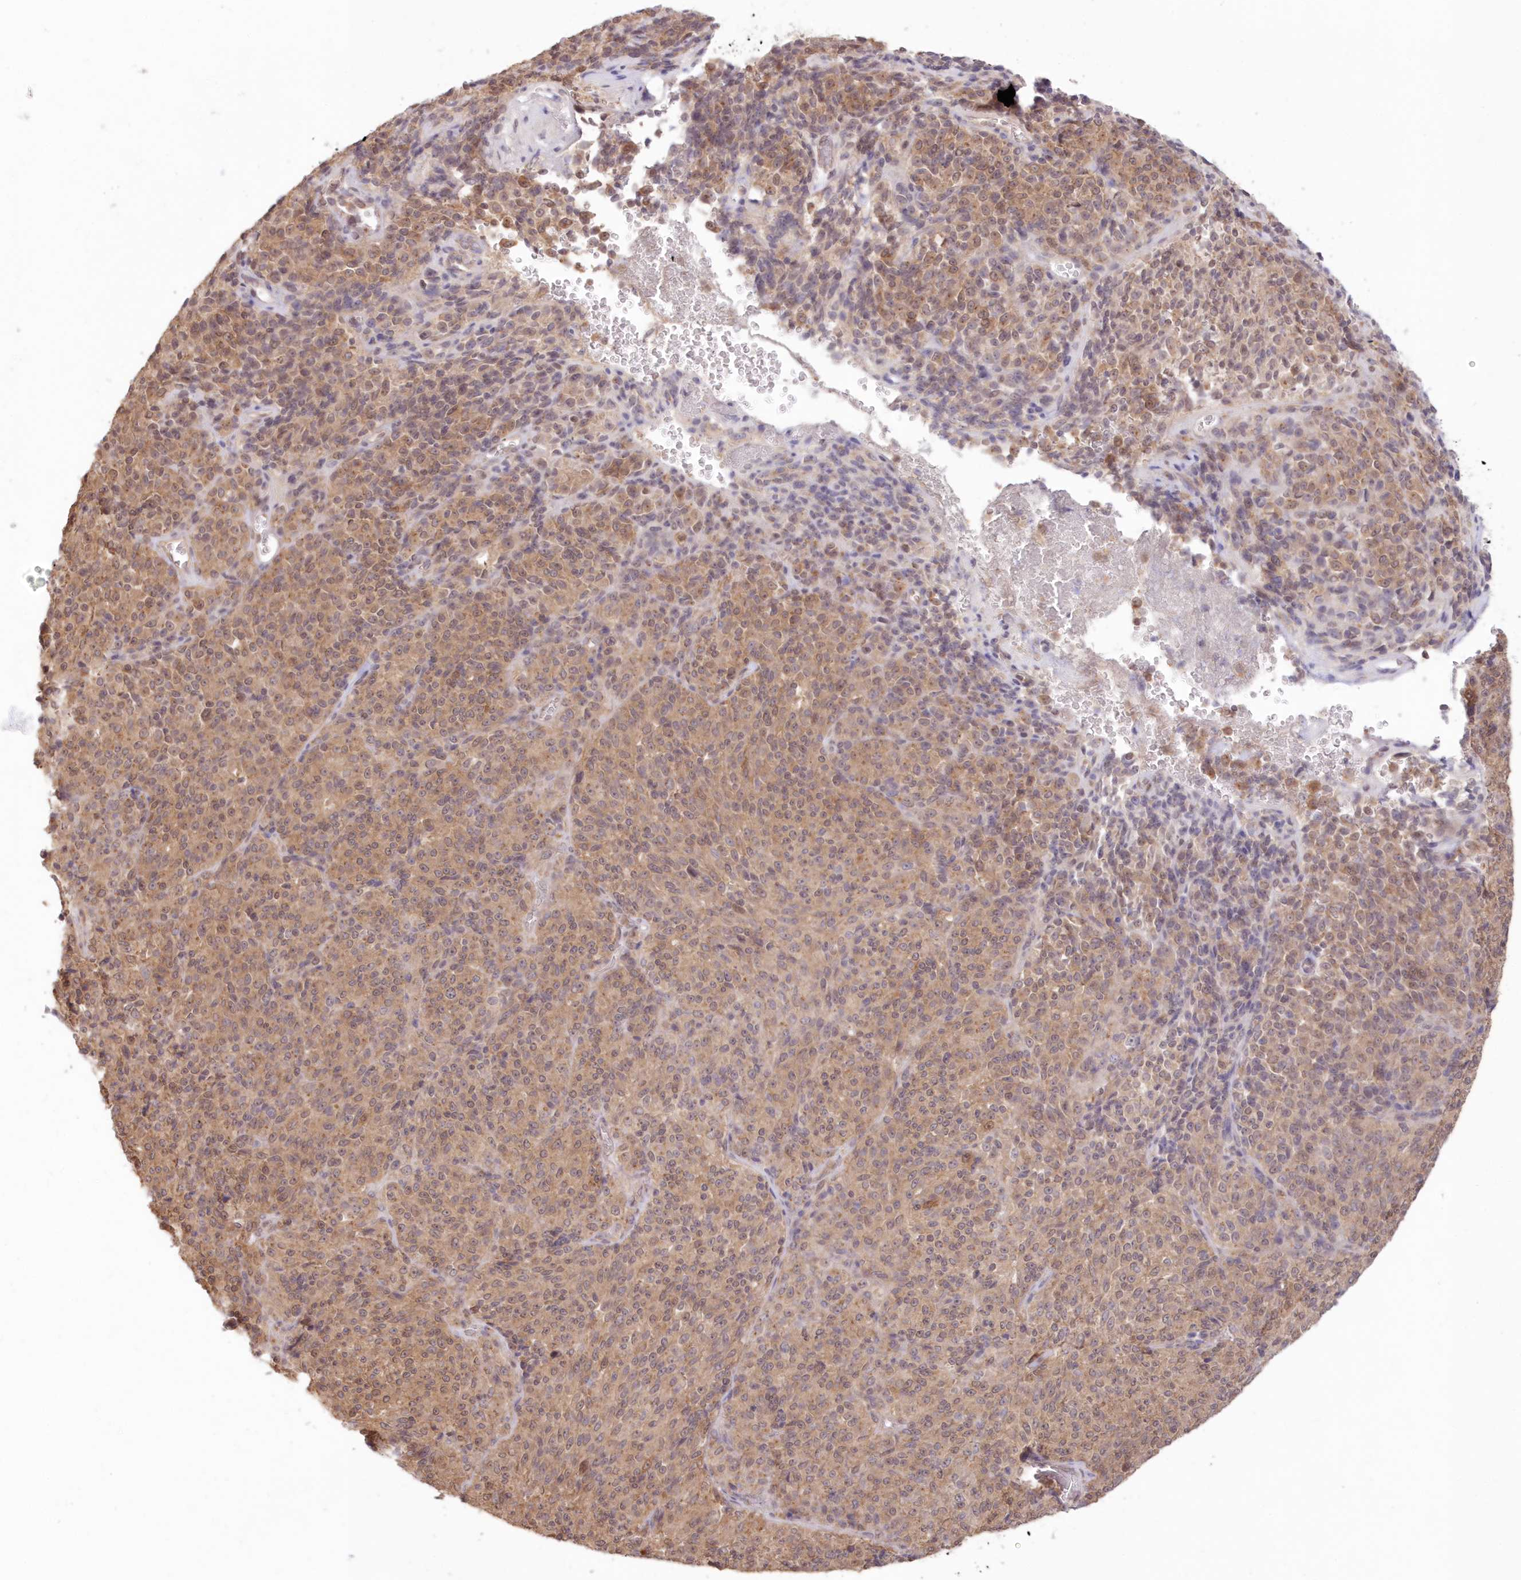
{"staining": {"intensity": "moderate", "quantity": ">75%", "location": "cytoplasmic/membranous,nuclear"}, "tissue": "melanoma", "cell_type": "Tumor cells", "image_type": "cancer", "snomed": [{"axis": "morphology", "description": "Malignant melanoma, Metastatic site"}, {"axis": "topography", "description": "Brain"}], "caption": "Tumor cells demonstrate moderate cytoplasmic/membranous and nuclear expression in about >75% of cells in melanoma.", "gene": "RNPEP", "patient": {"sex": "female", "age": 56}}